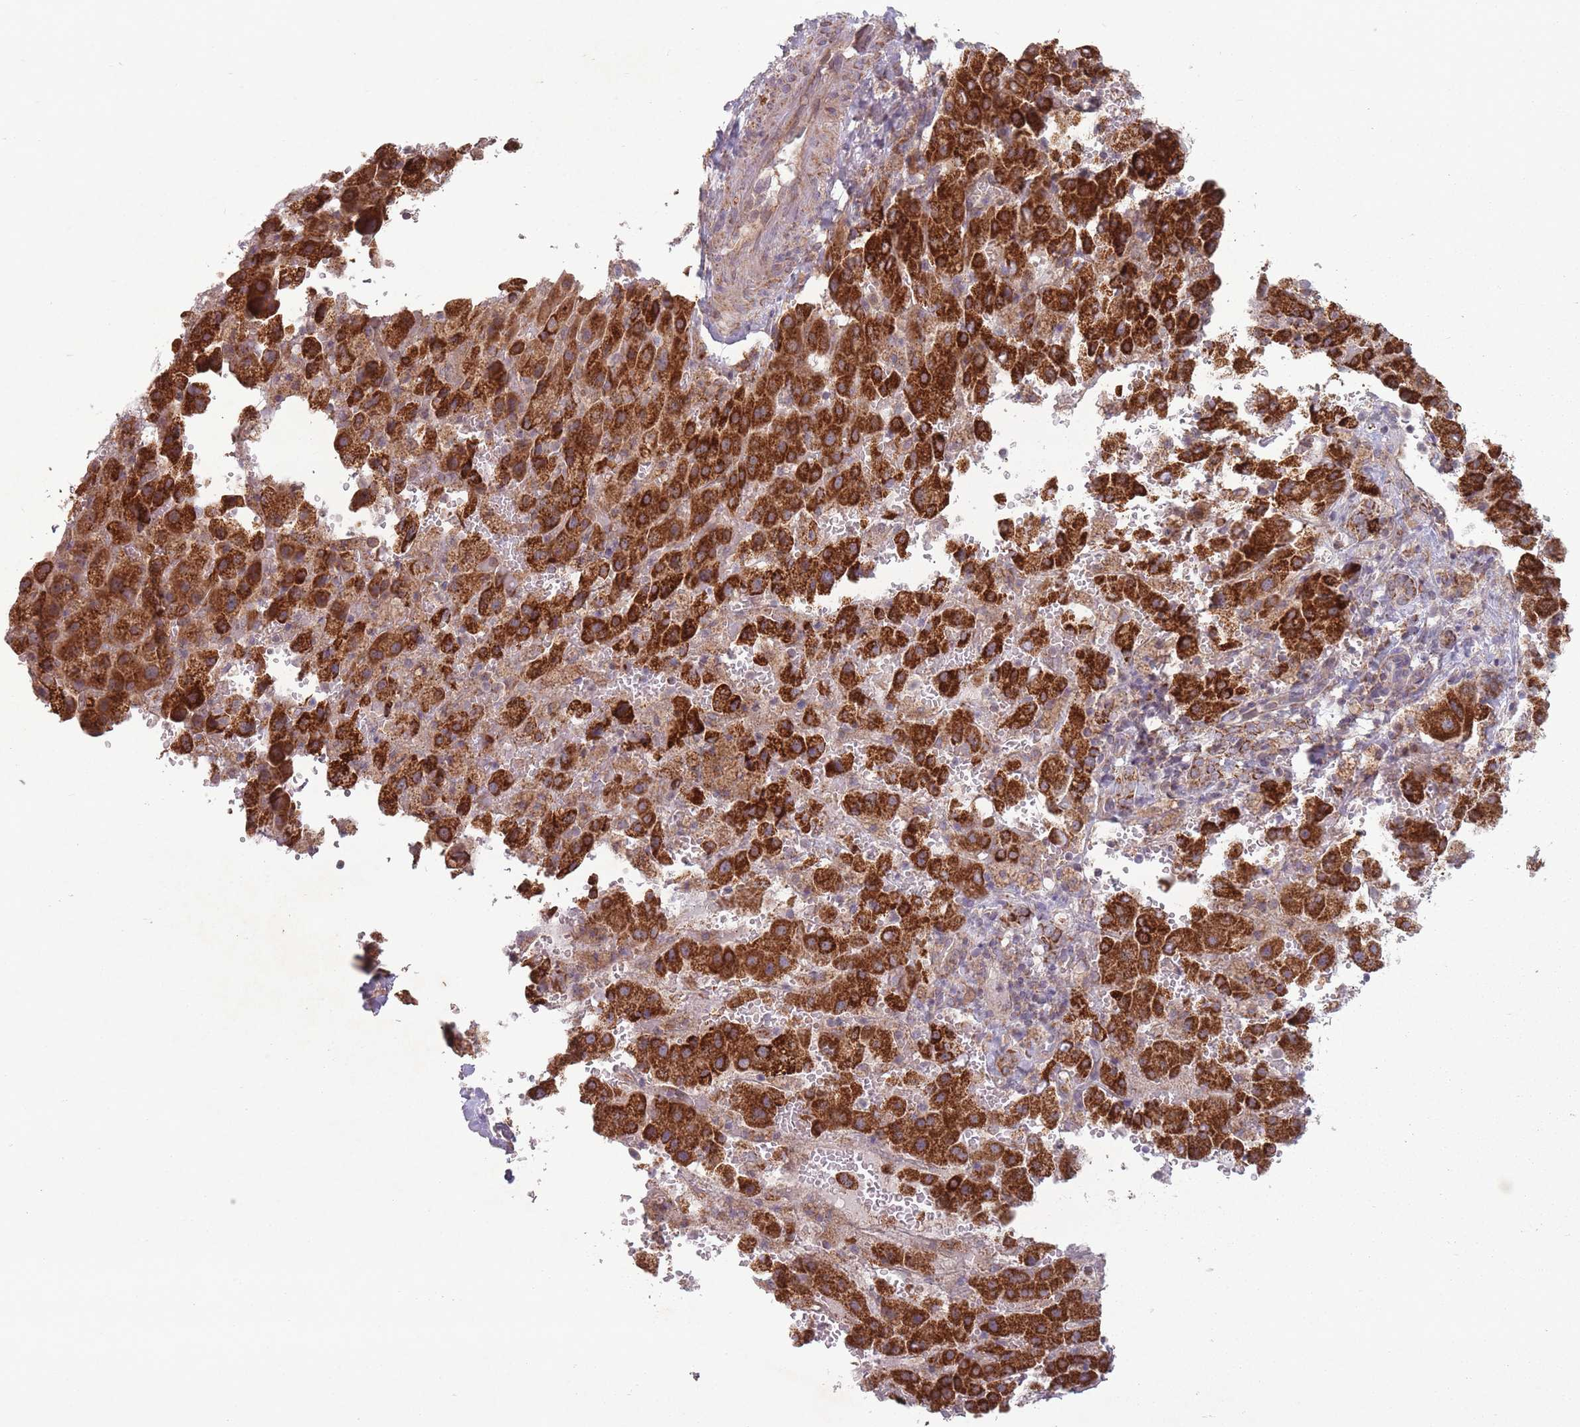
{"staining": {"intensity": "strong", "quantity": ">75%", "location": "cytoplasmic/membranous"}, "tissue": "liver cancer", "cell_type": "Tumor cells", "image_type": "cancer", "snomed": [{"axis": "morphology", "description": "Carcinoma, Hepatocellular, NOS"}, {"axis": "topography", "description": "Liver"}], "caption": "Protein expression analysis of human liver hepatocellular carcinoma reveals strong cytoplasmic/membranous staining in approximately >75% of tumor cells.", "gene": "OR10Q1", "patient": {"sex": "female", "age": 58}}